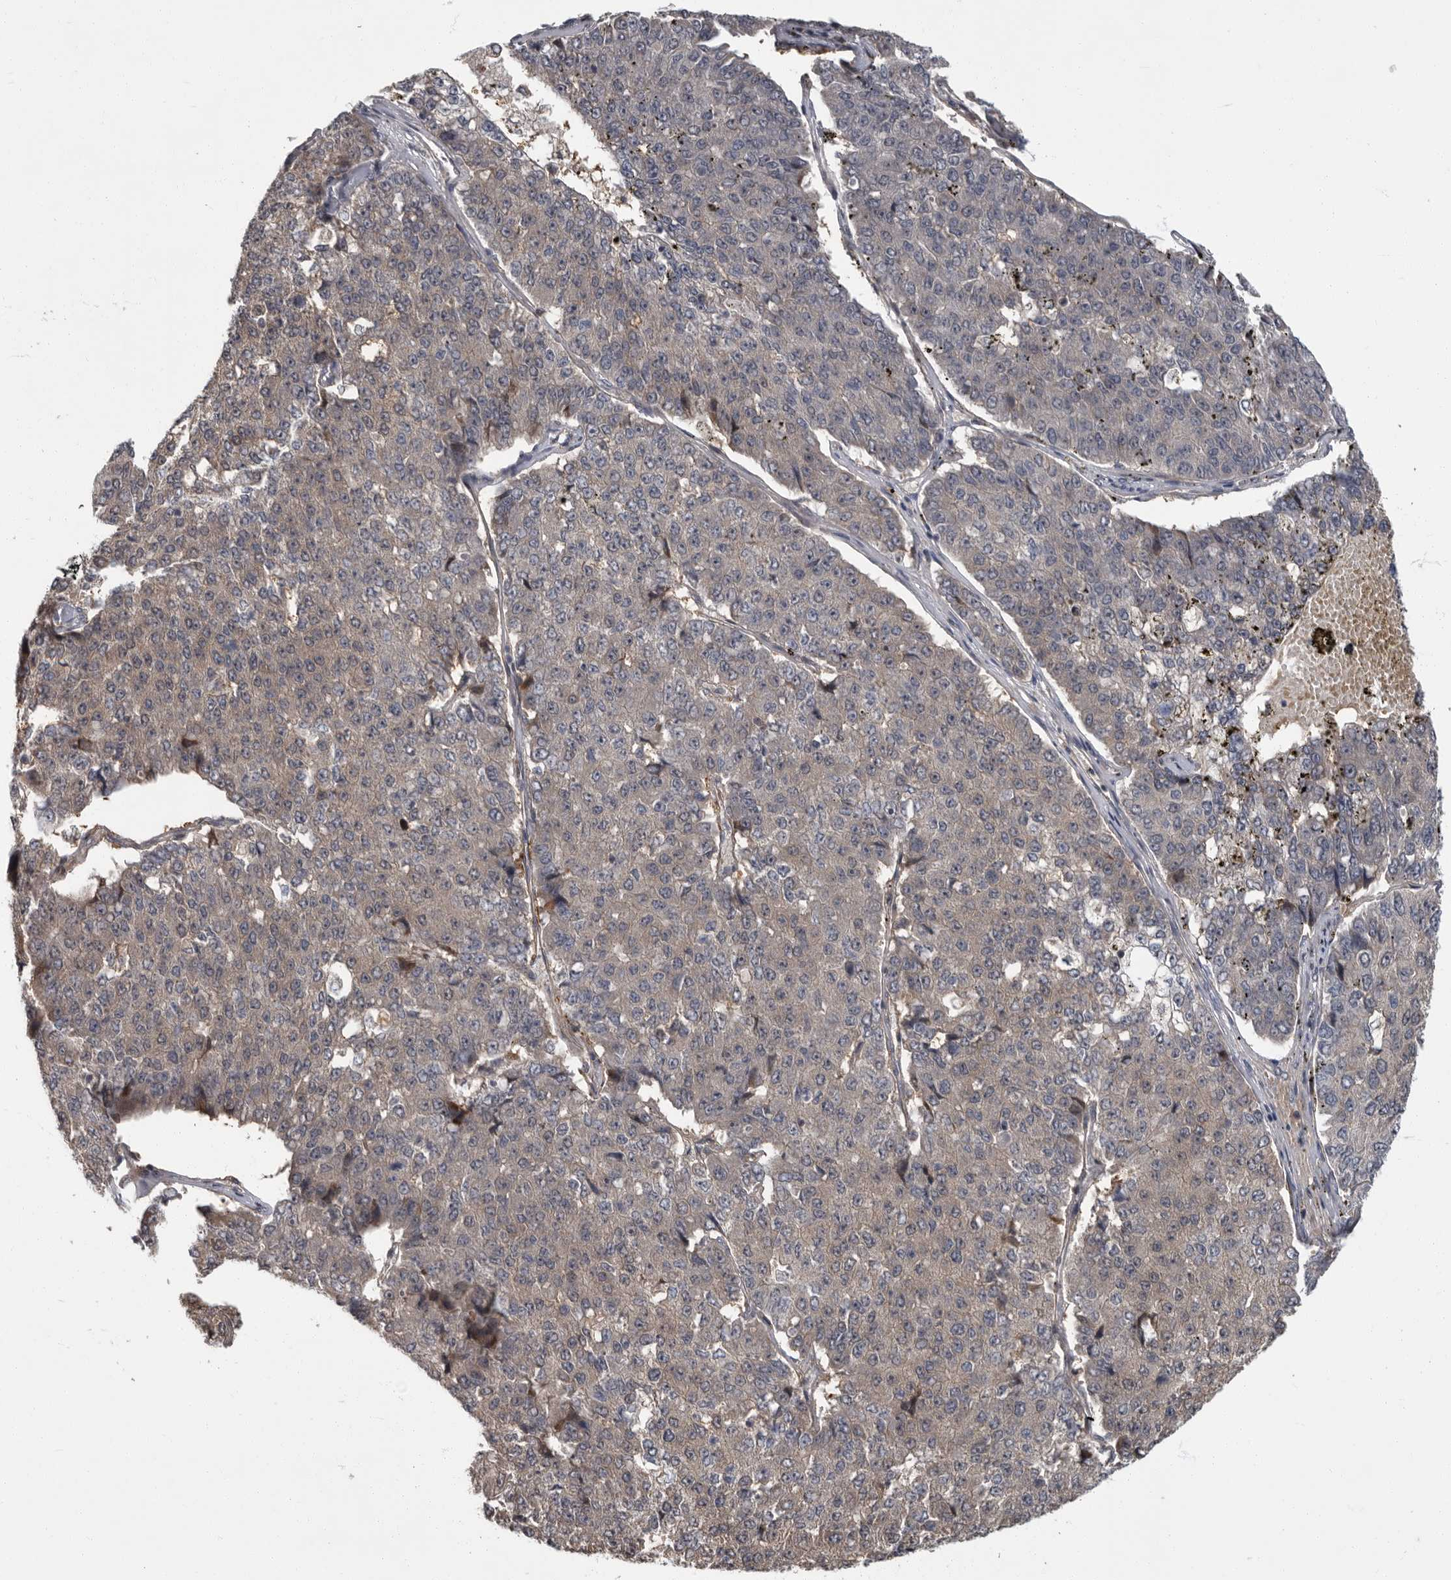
{"staining": {"intensity": "negative", "quantity": "none", "location": "none"}, "tissue": "pancreatic cancer", "cell_type": "Tumor cells", "image_type": "cancer", "snomed": [{"axis": "morphology", "description": "Adenocarcinoma, NOS"}, {"axis": "topography", "description": "Pancreas"}], "caption": "High power microscopy histopathology image of an IHC histopathology image of adenocarcinoma (pancreatic), revealing no significant positivity in tumor cells.", "gene": "PDE7A", "patient": {"sex": "male", "age": 50}}